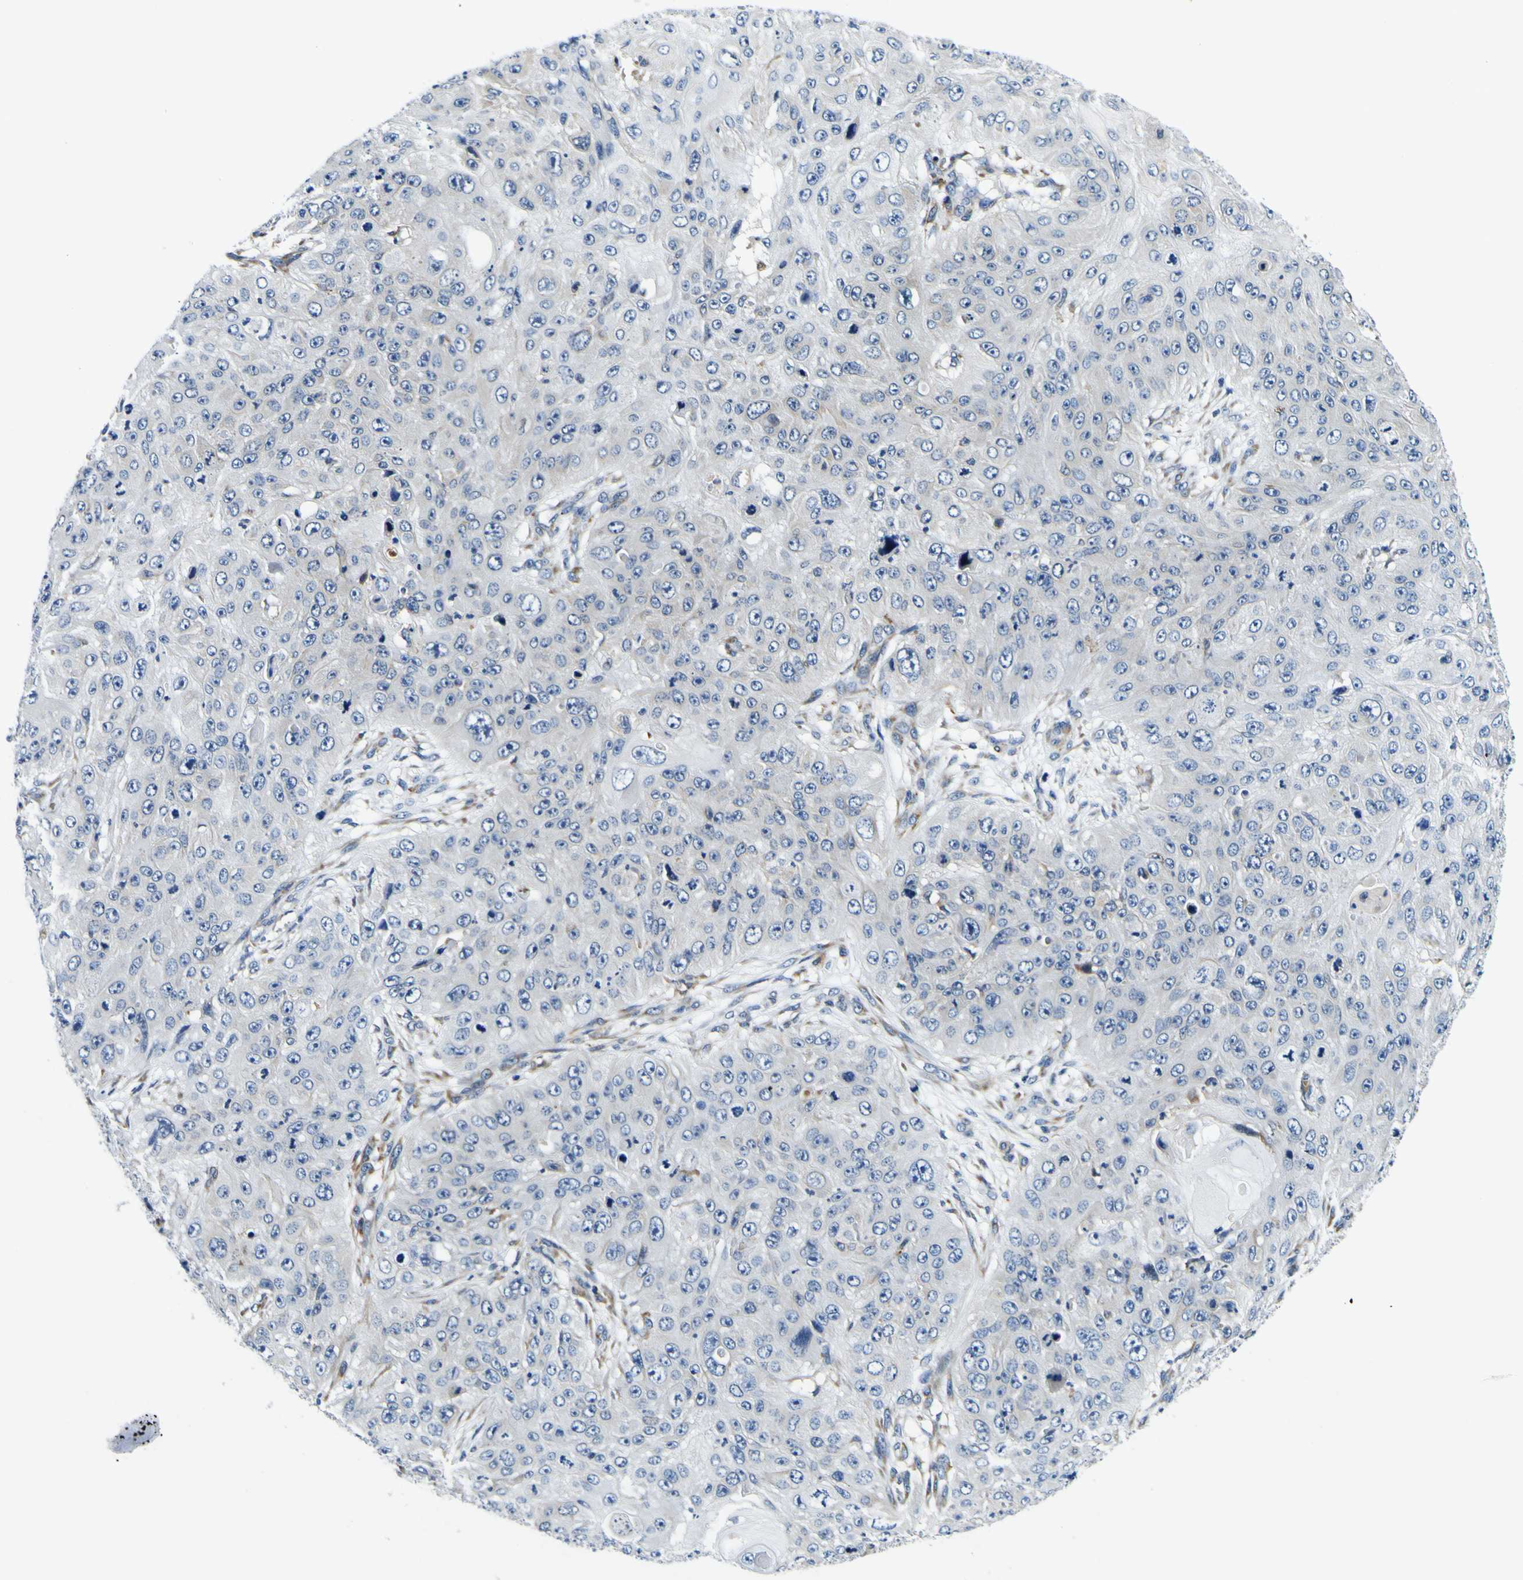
{"staining": {"intensity": "negative", "quantity": "none", "location": "none"}, "tissue": "skin cancer", "cell_type": "Tumor cells", "image_type": "cancer", "snomed": [{"axis": "morphology", "description": "Squamous cell carcinoma, NOS"}, {"axis": "topography", "description": "Skin"}], "caption": "Skin cancer stained for a protein using immunohistochemistry displays no staining tumor cells.", "gene": "NLRP3", "patient": {"sex": "female", "age": 80}}